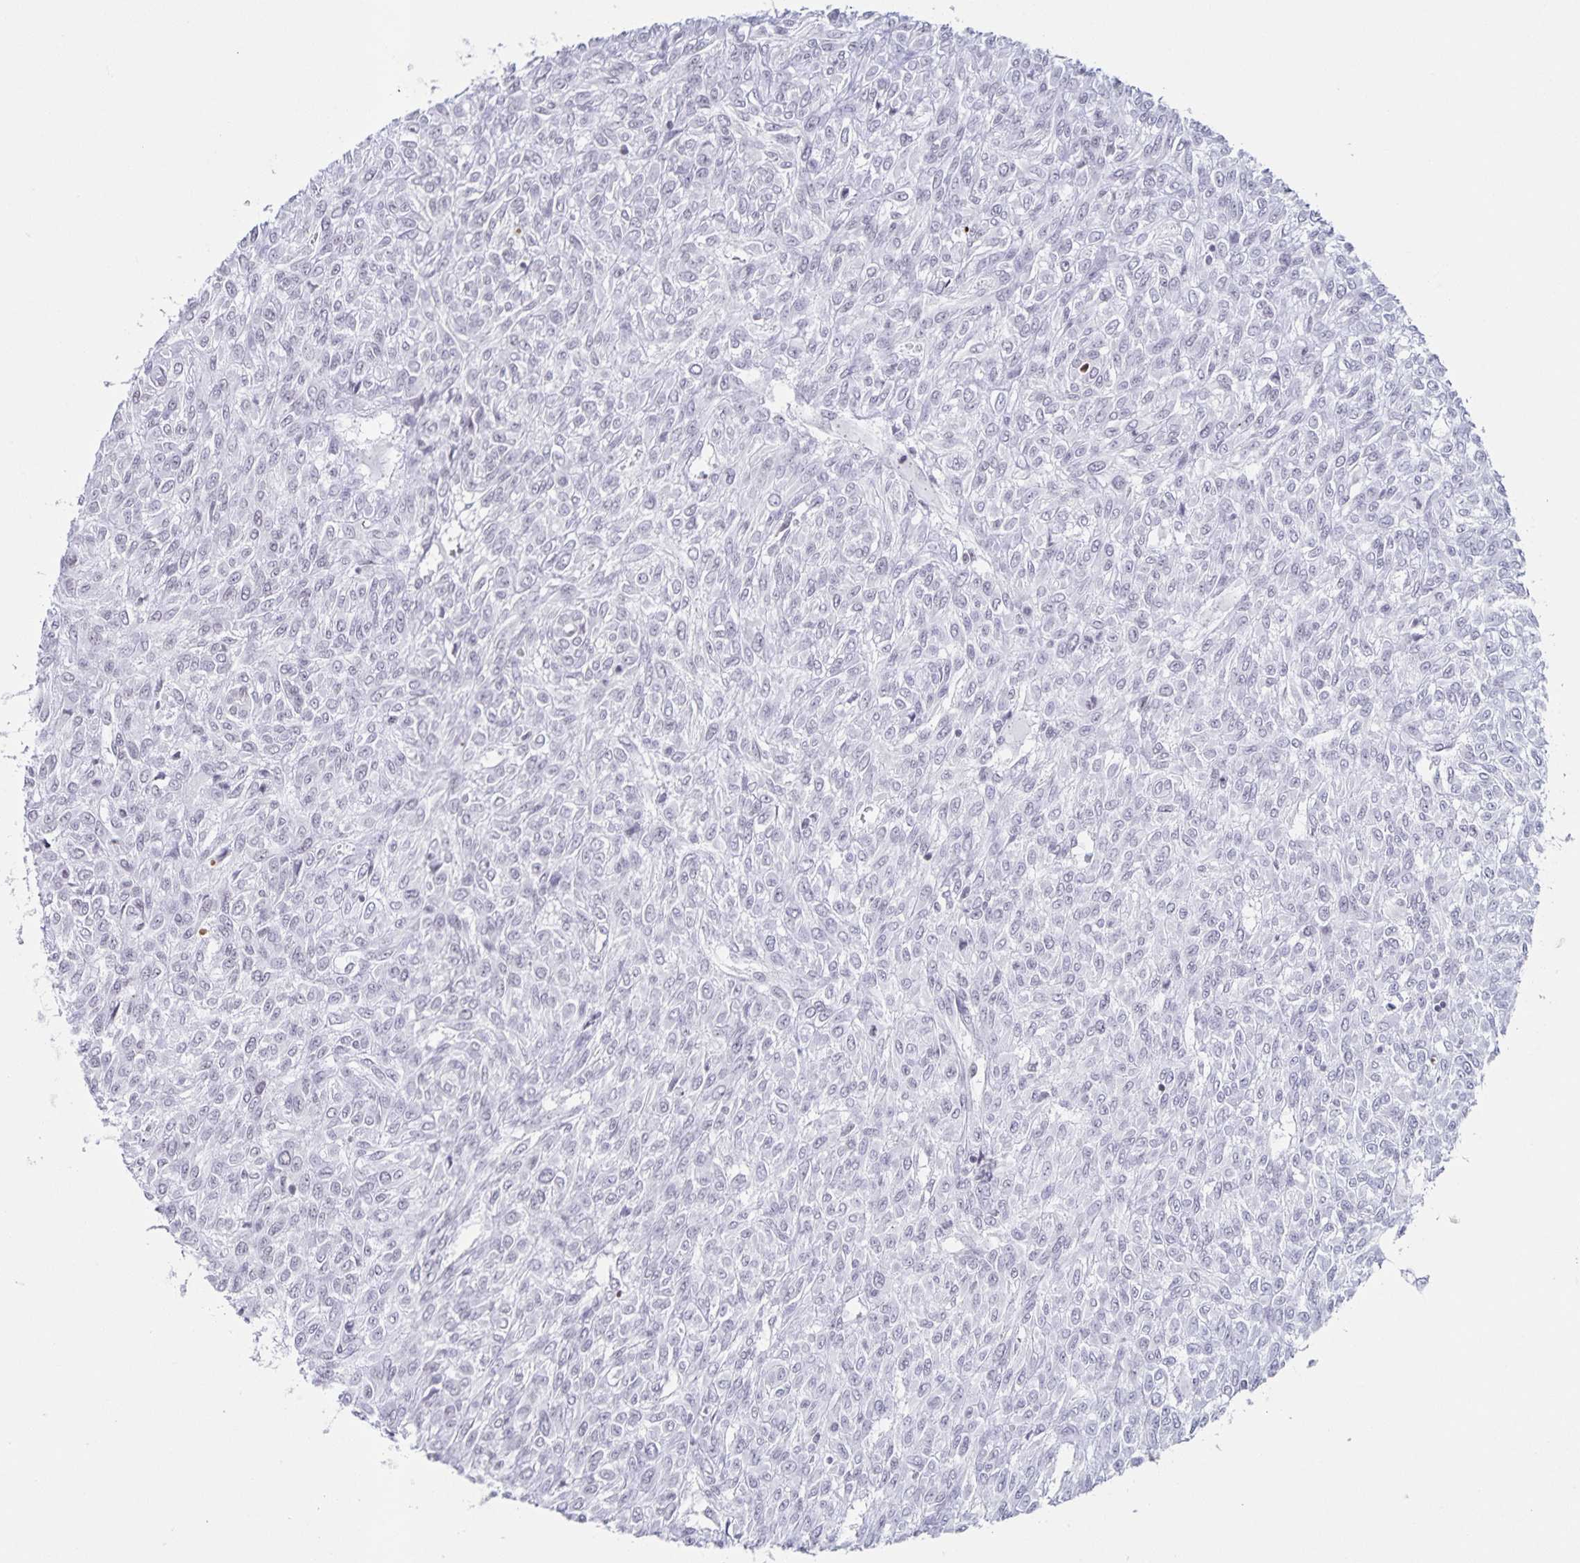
{"staining": {"intensity": "negative", "quantity": "none", "location": "none"}, "tissue": "renal cancer", "cell_type": "Tumor cells", "image_type": "cancer", "snomed": [{"axis": "morphology", "description": "Adenocarcinoma, NOS"}, {"axis": "topography", "description": "Kidney"}], "caption": "Adenocarcinoma (renal) was stained to show a protein in brown. There is no significant staining in tumor cells.", "gene": "LCE6A", "patient": {"sex": "male", "age": 58}}